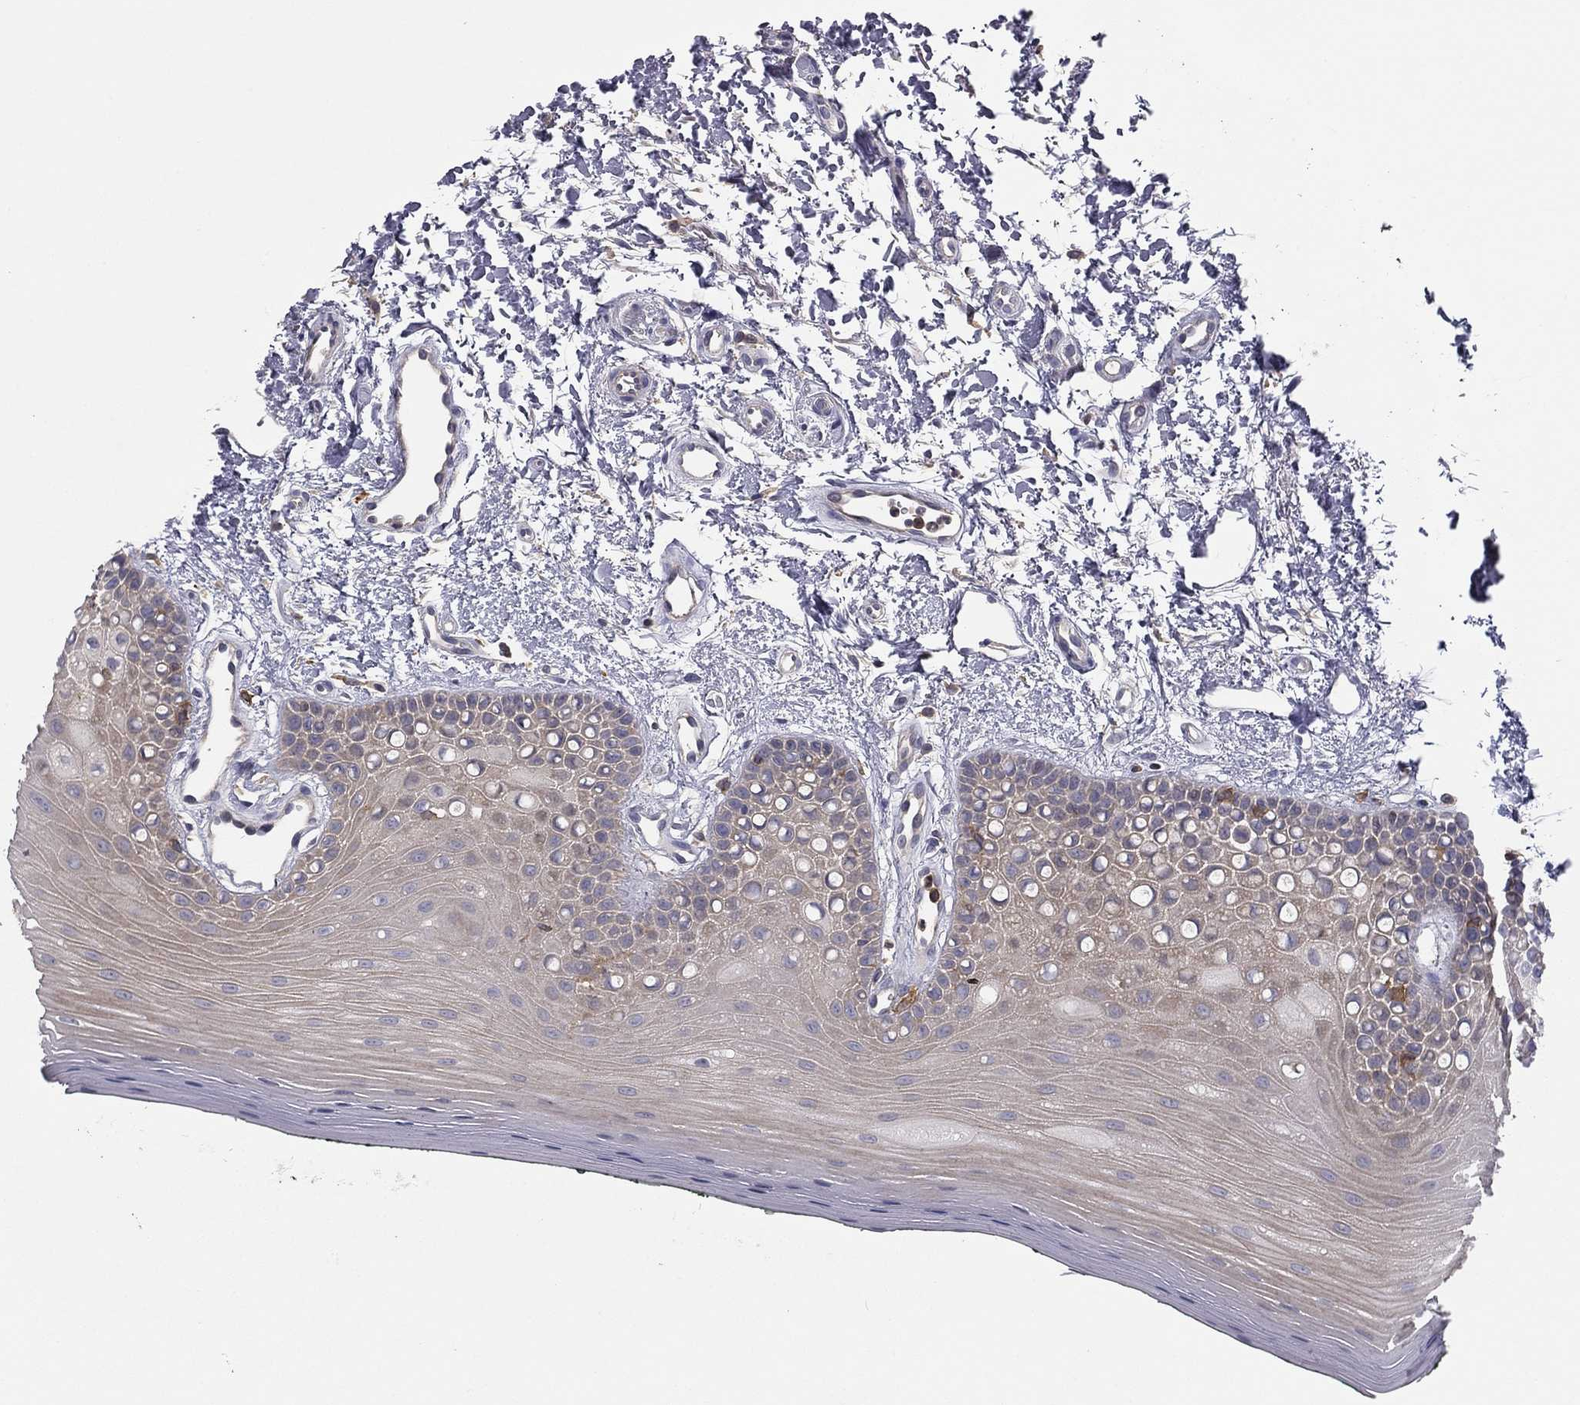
{"staining": {"intensity": "negative", "quantity": "none", "location": "none"}, "tissue": "oral mucosa", "cell_type": "Squamous epithelial cells", "image_type": "normal", "snomed": [{"axis": "morphology", "description": "Normal tissue, NOS"}, {"axis": "topography", "description": "Oral tissue"}], "caption": "IHC histopathology image of benign oral mucosa: human oral mucosa stained with DAB (3,3'-diaminobenzidine) demonstrates no significant protein expression in squamous epithelial cells.", "gene": "PLCB2", "patient": {"sex": "female", "age": 78}}